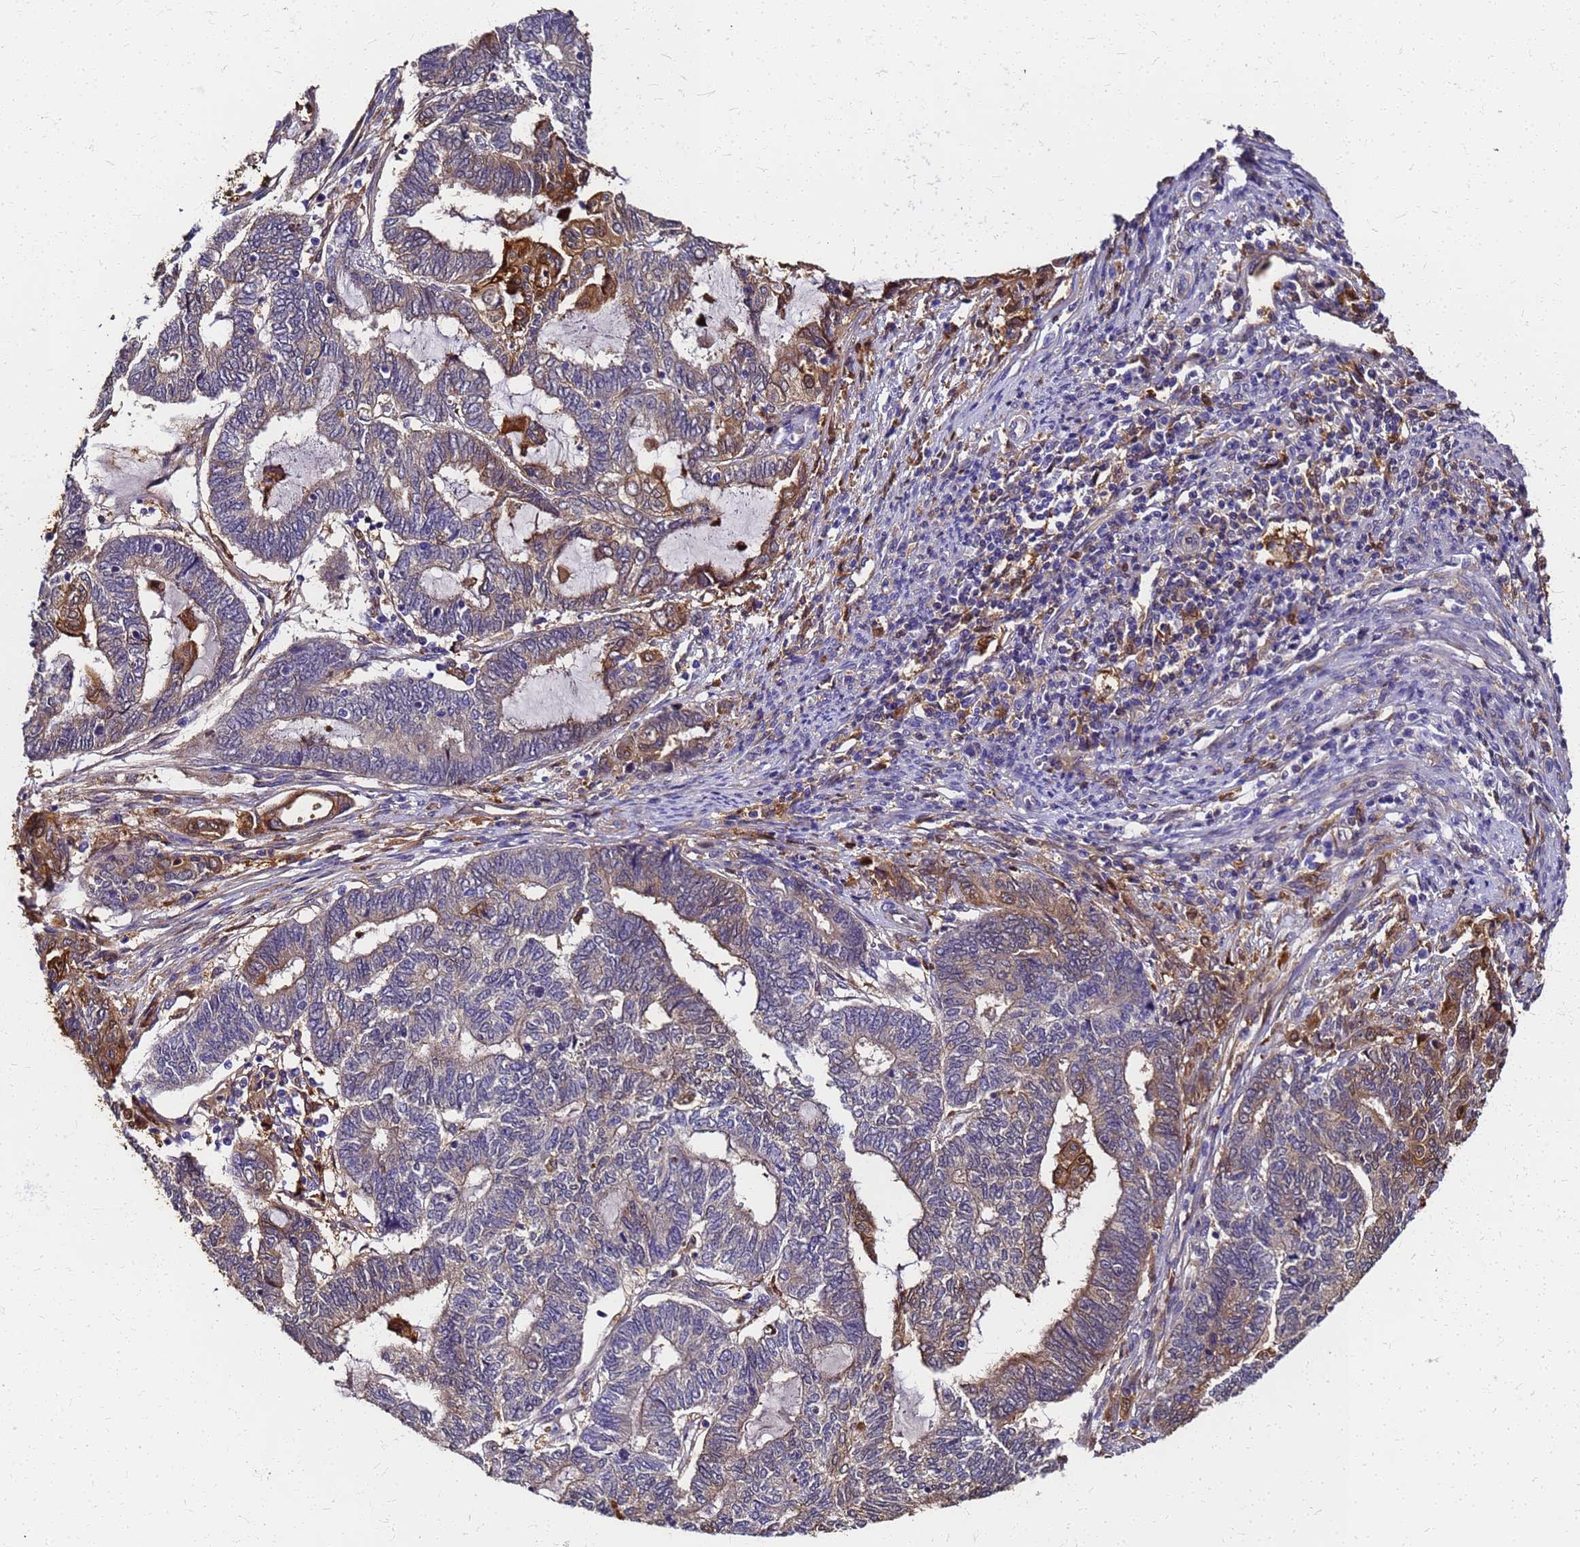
{"staining": {"intensity": "moderate", "quantity": "<25%", "location": "cytoplasmic/membranous,nuclear"}, "tissue": "endometrial cancer", "cell_type": "Tumor cells", "image_type": "cancer", "snomed": [{"axis": "morphology", "description": "Adenocarcinoma, NOS"}, {"axis": "topography", "description": "Uterus"}, {"axis": "topography", "description": "Endometrium"}], "caption": "Tumor cells display low levels of moderate cytoplasmic/membranous and nuclear expression in approximately <25% of cells in human endometrial cancer.", "gene": "S100A11", "patient": {"sex": "female", "age": 70}}